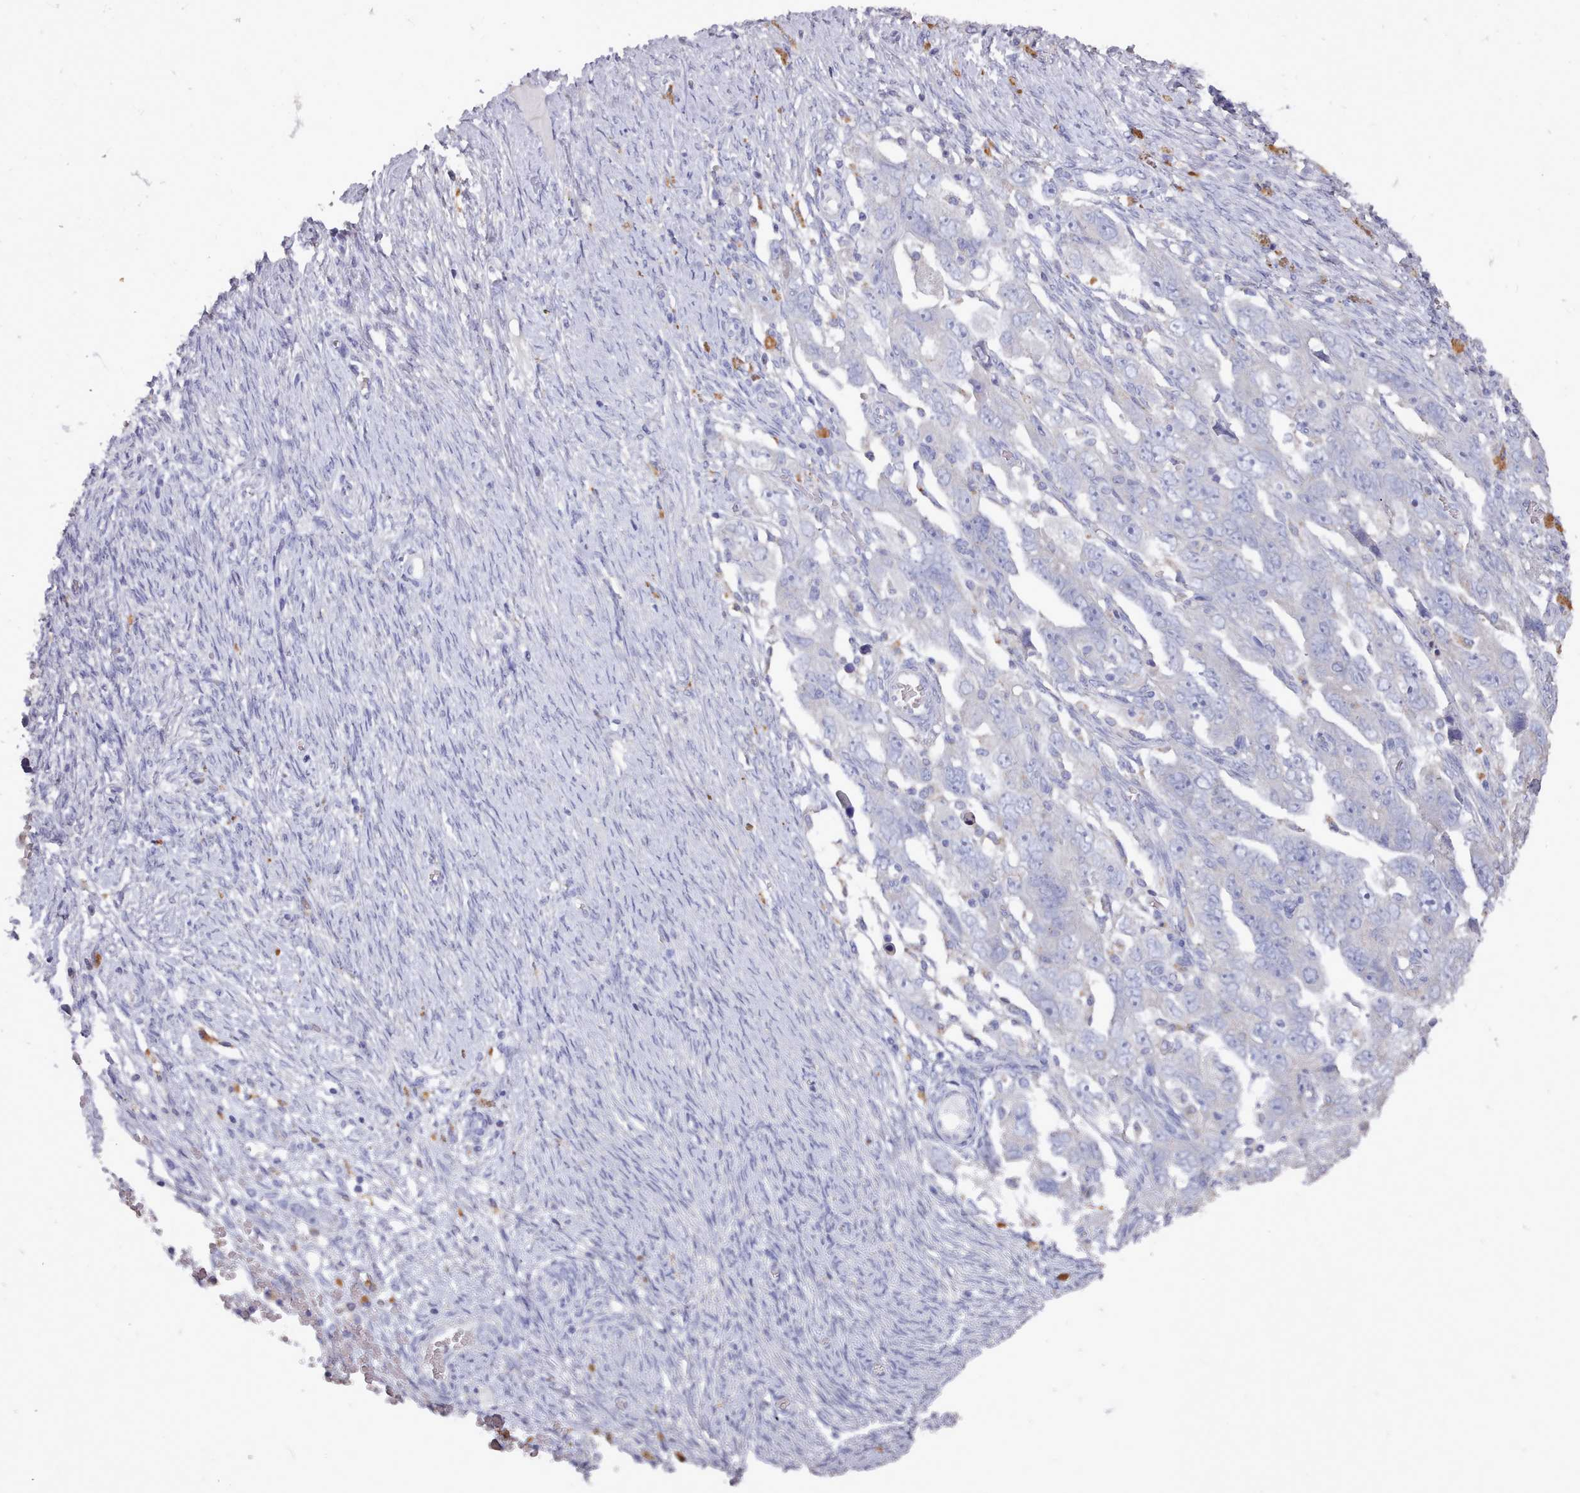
{"staining": {"intensity": "negative", "quantity": "none", "location": "none"}, "tissue": "ovarian cancer", "cell_type": "Tumor cells", "image_type": "cancer", "snomed": [{"axis": "morphology", "description": "Carcinoma, NOS"}, {"axis": "morphology", "description": "Cystadenocarcinoma, serous, NOS"}, {"axis": "topography", "description": "Ovary"}], "caption": "IHC image of ovarian cancer stained for a protein (brown), which demonstrates no positivity in tumor cells.", "gene": "OTULINL", "patient": {"sex": "female", "age": 69}}